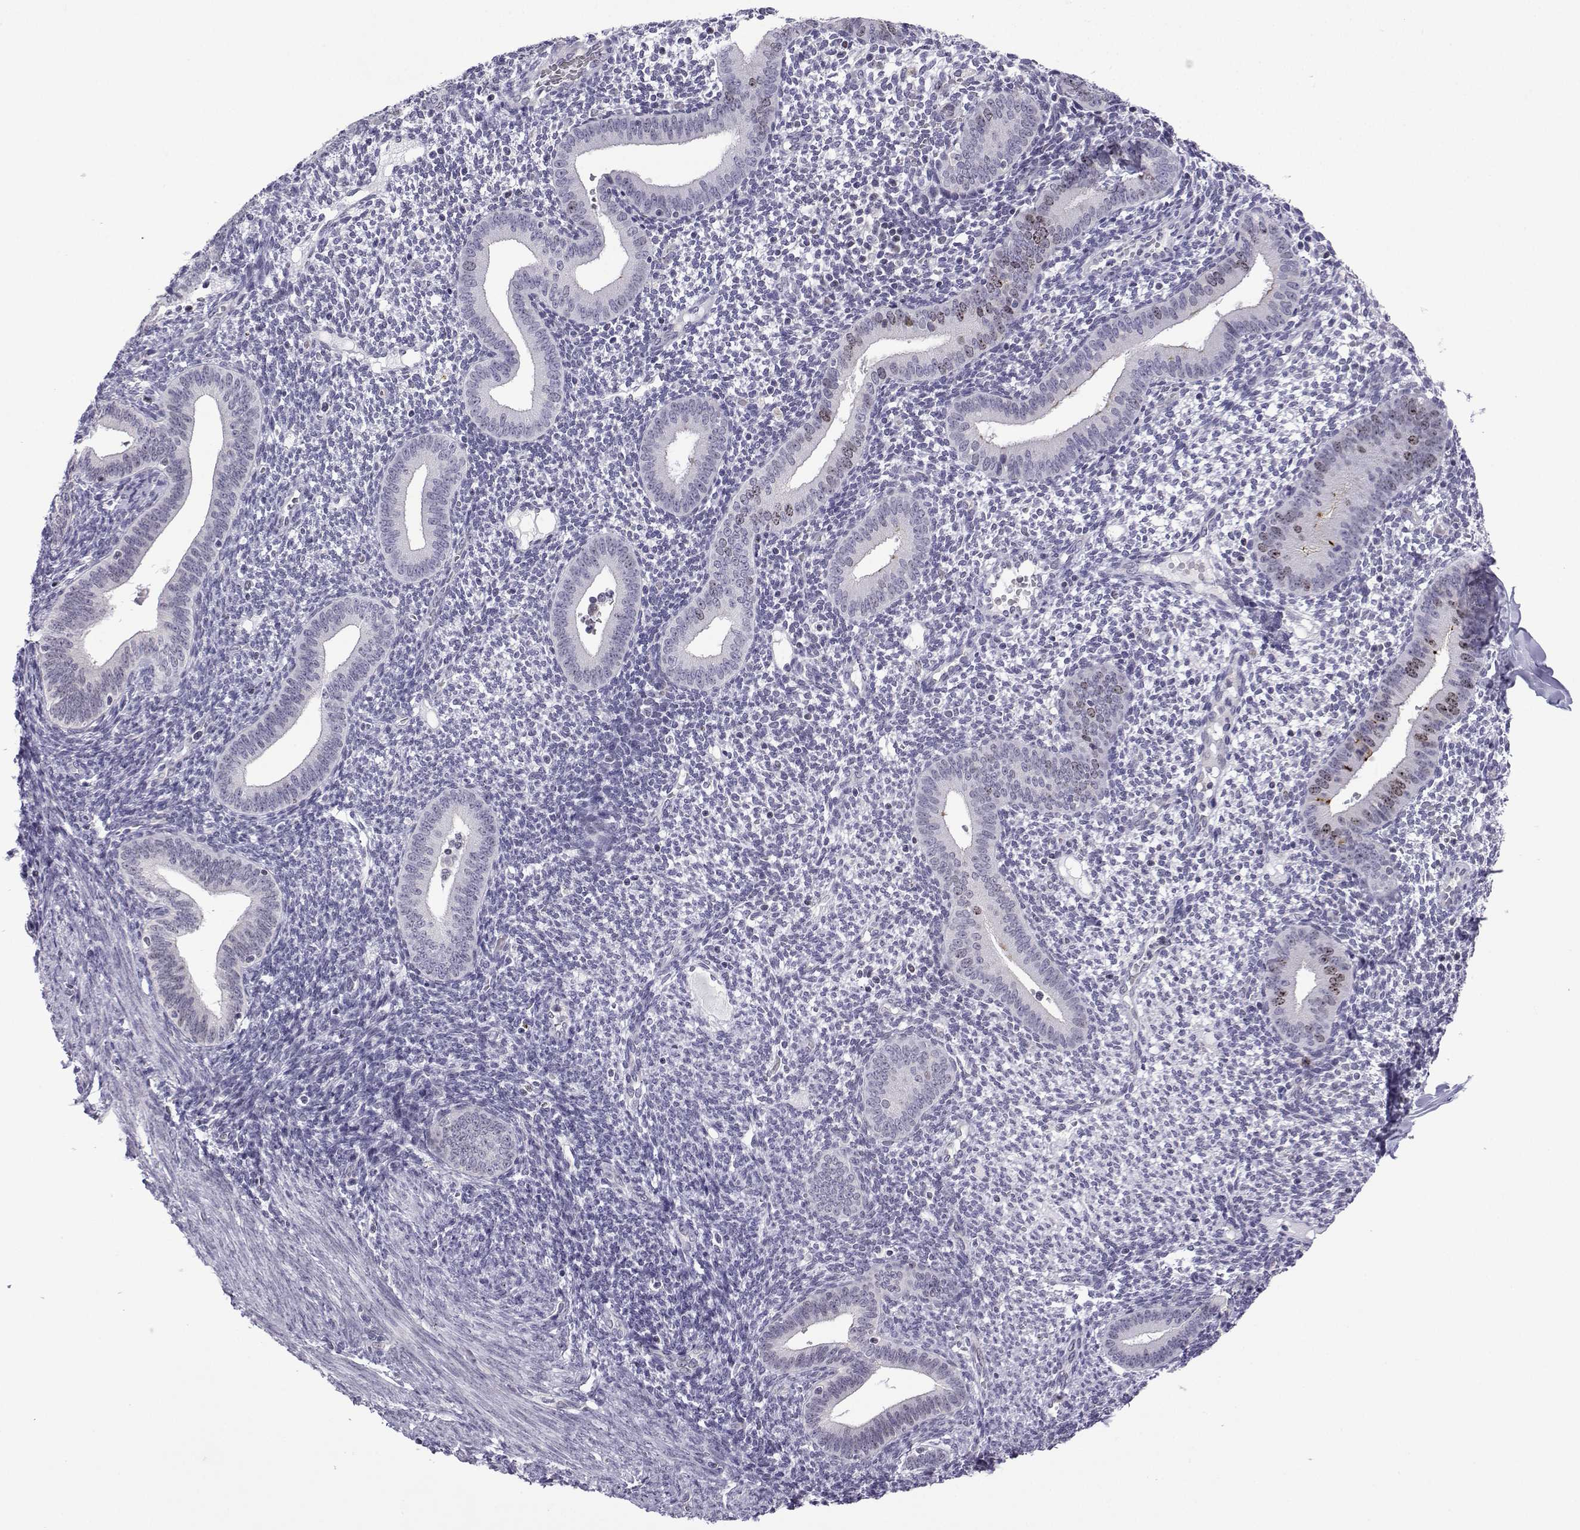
{"staining": {"intensity": "moderate", "quantity": "<25%", "location": "nuclear"}, "tissue": "endometrium", "cell_type": "Cells in endometrial stroma", "image_type": "normal", "snomed": [{"axis": "morphology", "description": "Normal tissue, NOS"}, {"axis": "topography", "description": "Endometrium"}], "caption": "Cells in endometrial stroma demonstrate moderate nuclear positivity in approximately <25% of cells in benign endometrium.", "gene": "INCENP", "patient": {"sex": "female", "age": 40}}